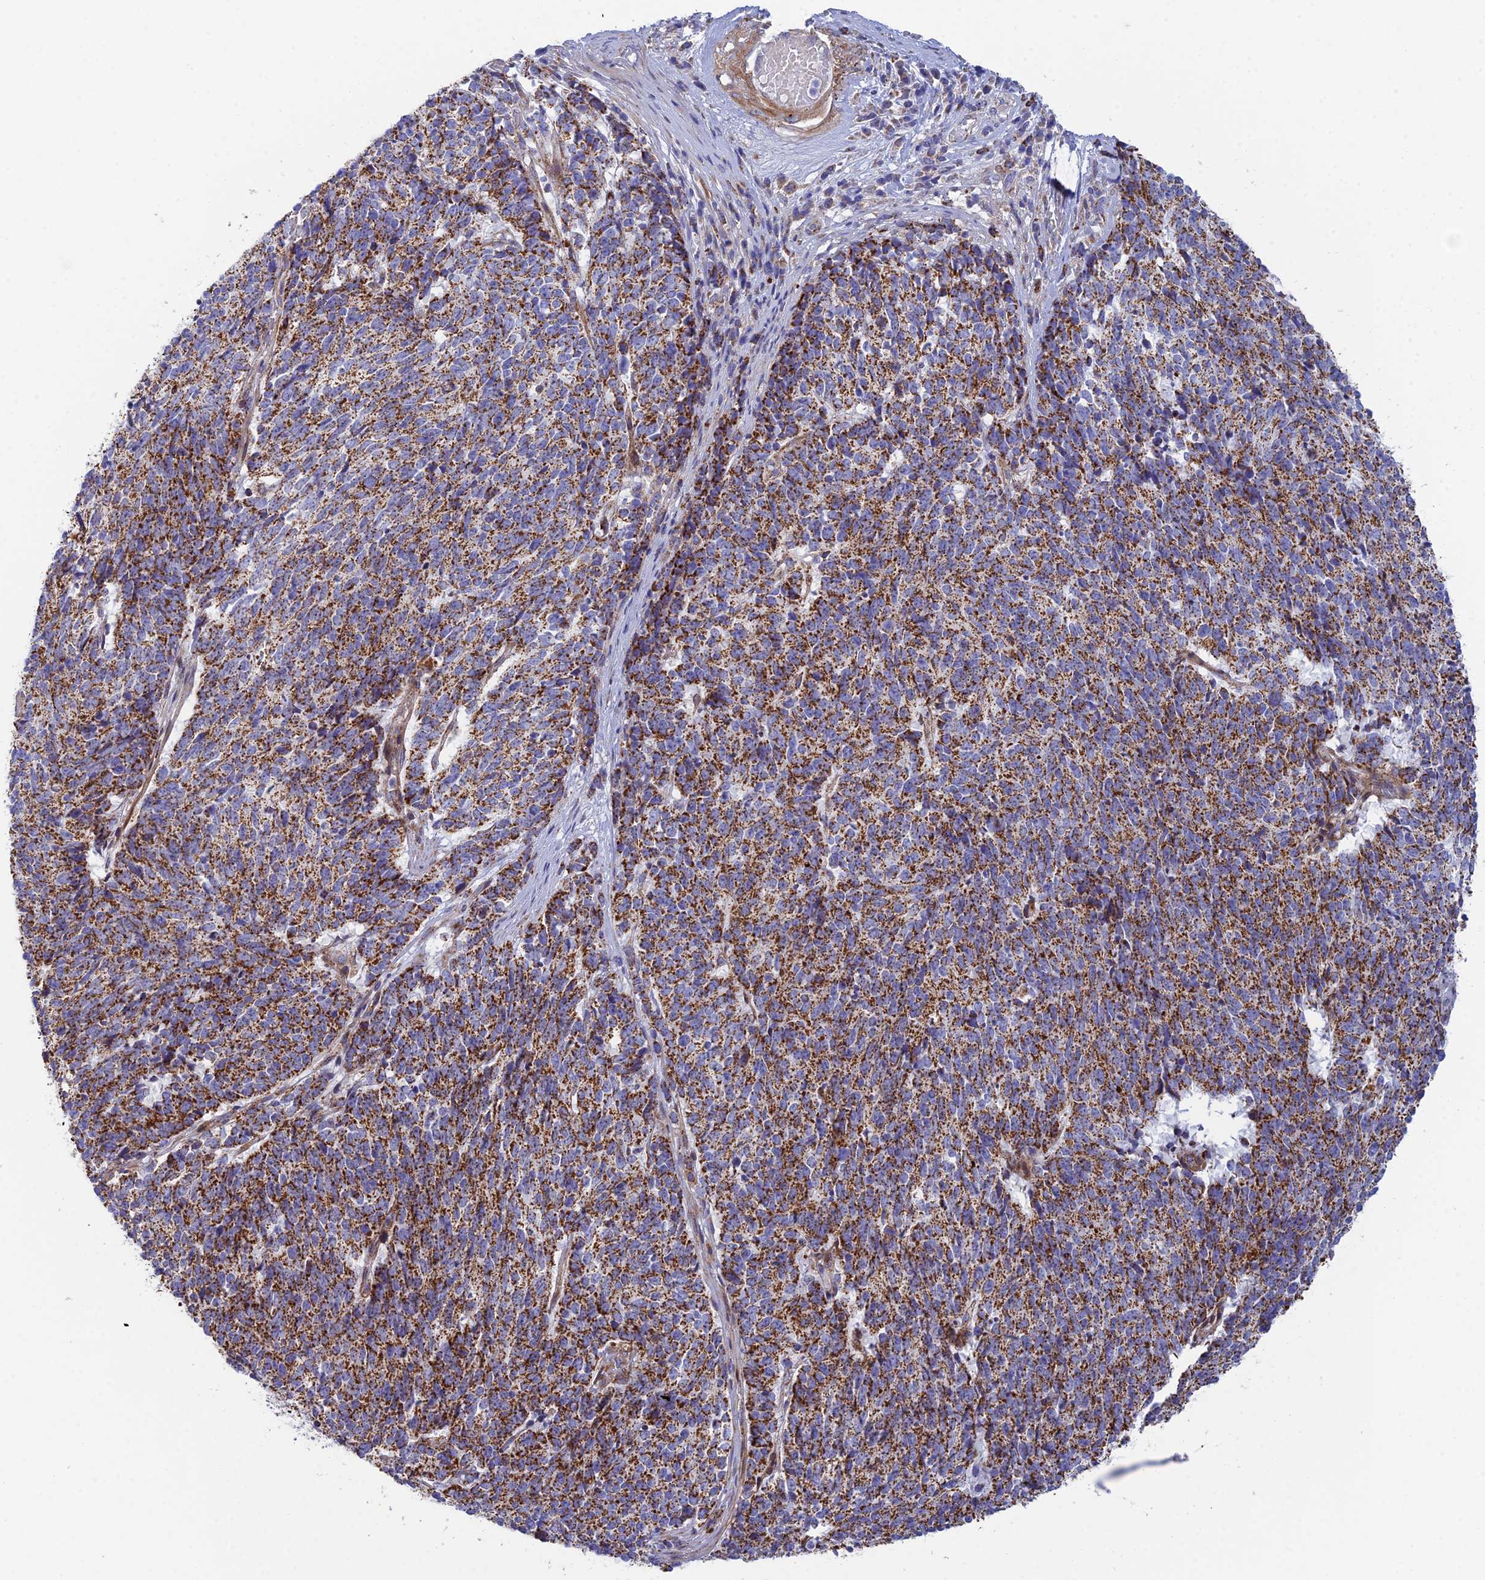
{"staining": {"intensity": "strong", "quantity": ">75%", "location": "cytoplasmic/membranous"}, "tissue": "cervical cancer", "cell_type": "Tumor cells", "image_type": "cancer", "snomed": [{"axis": "morphology", "description": "Squamous cell carcinoma, NOS"}, {"axis": "topography", "description": "Cervix"}], "caption": "A brown stain labels strong cytoplasmic/membranous staining of a protein in cervical squamous cell carcinoma tumor cells.", "gene": "CSPG4", "patient": {"sex": "female", "age": 29}}